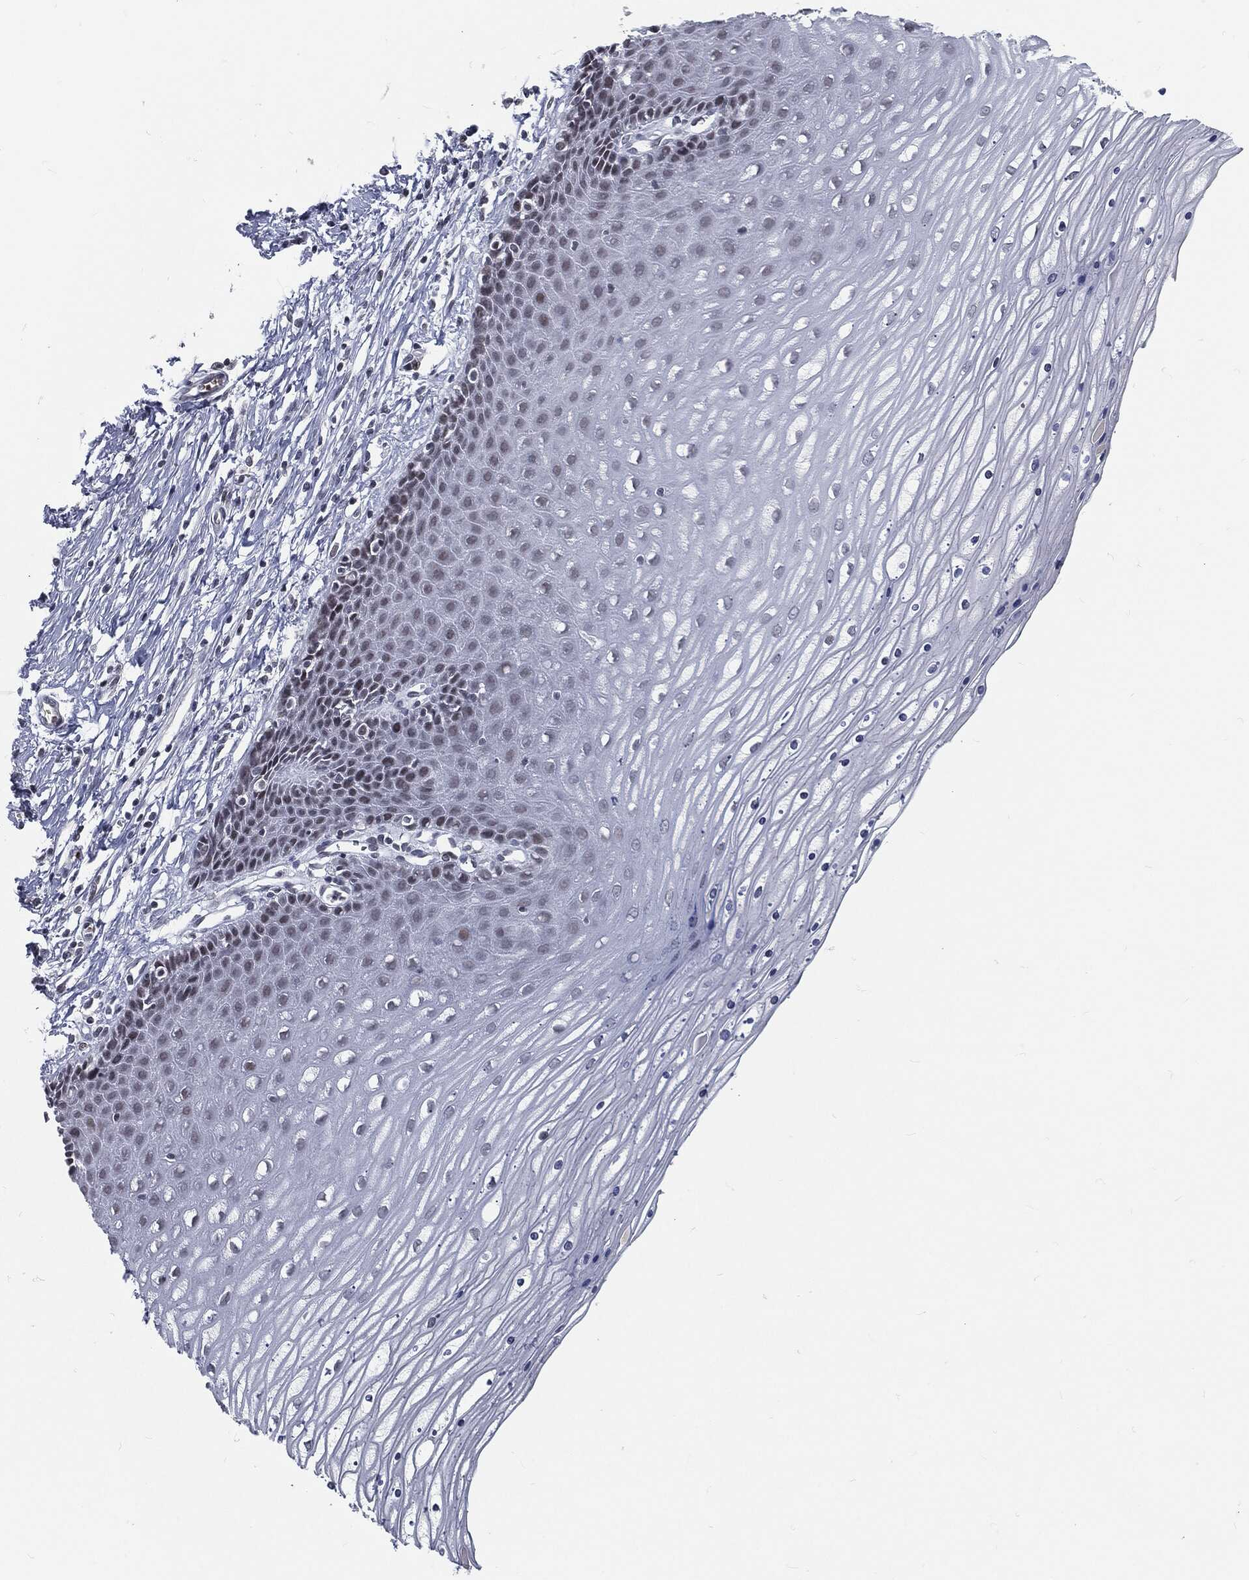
{"staining": {"intensity": "negative", "quantity": "none", "location": "none"}, "tissue": "cervix", "cell_type": "Glandular cells", "image_type": "normal", "snomed": [{"axis": "morphology", "description": "Normal tissue, NOS"}, {"axis": "topography", "description": "Cervix"}], "caption": "A high-resolution photomicrograph shows immunohistochemistry staining of unremarkable cervix, which displays no significant staining in glandular cells.", "gene": "ANXA1", "patient": {"sex": "female", "age": 35}}